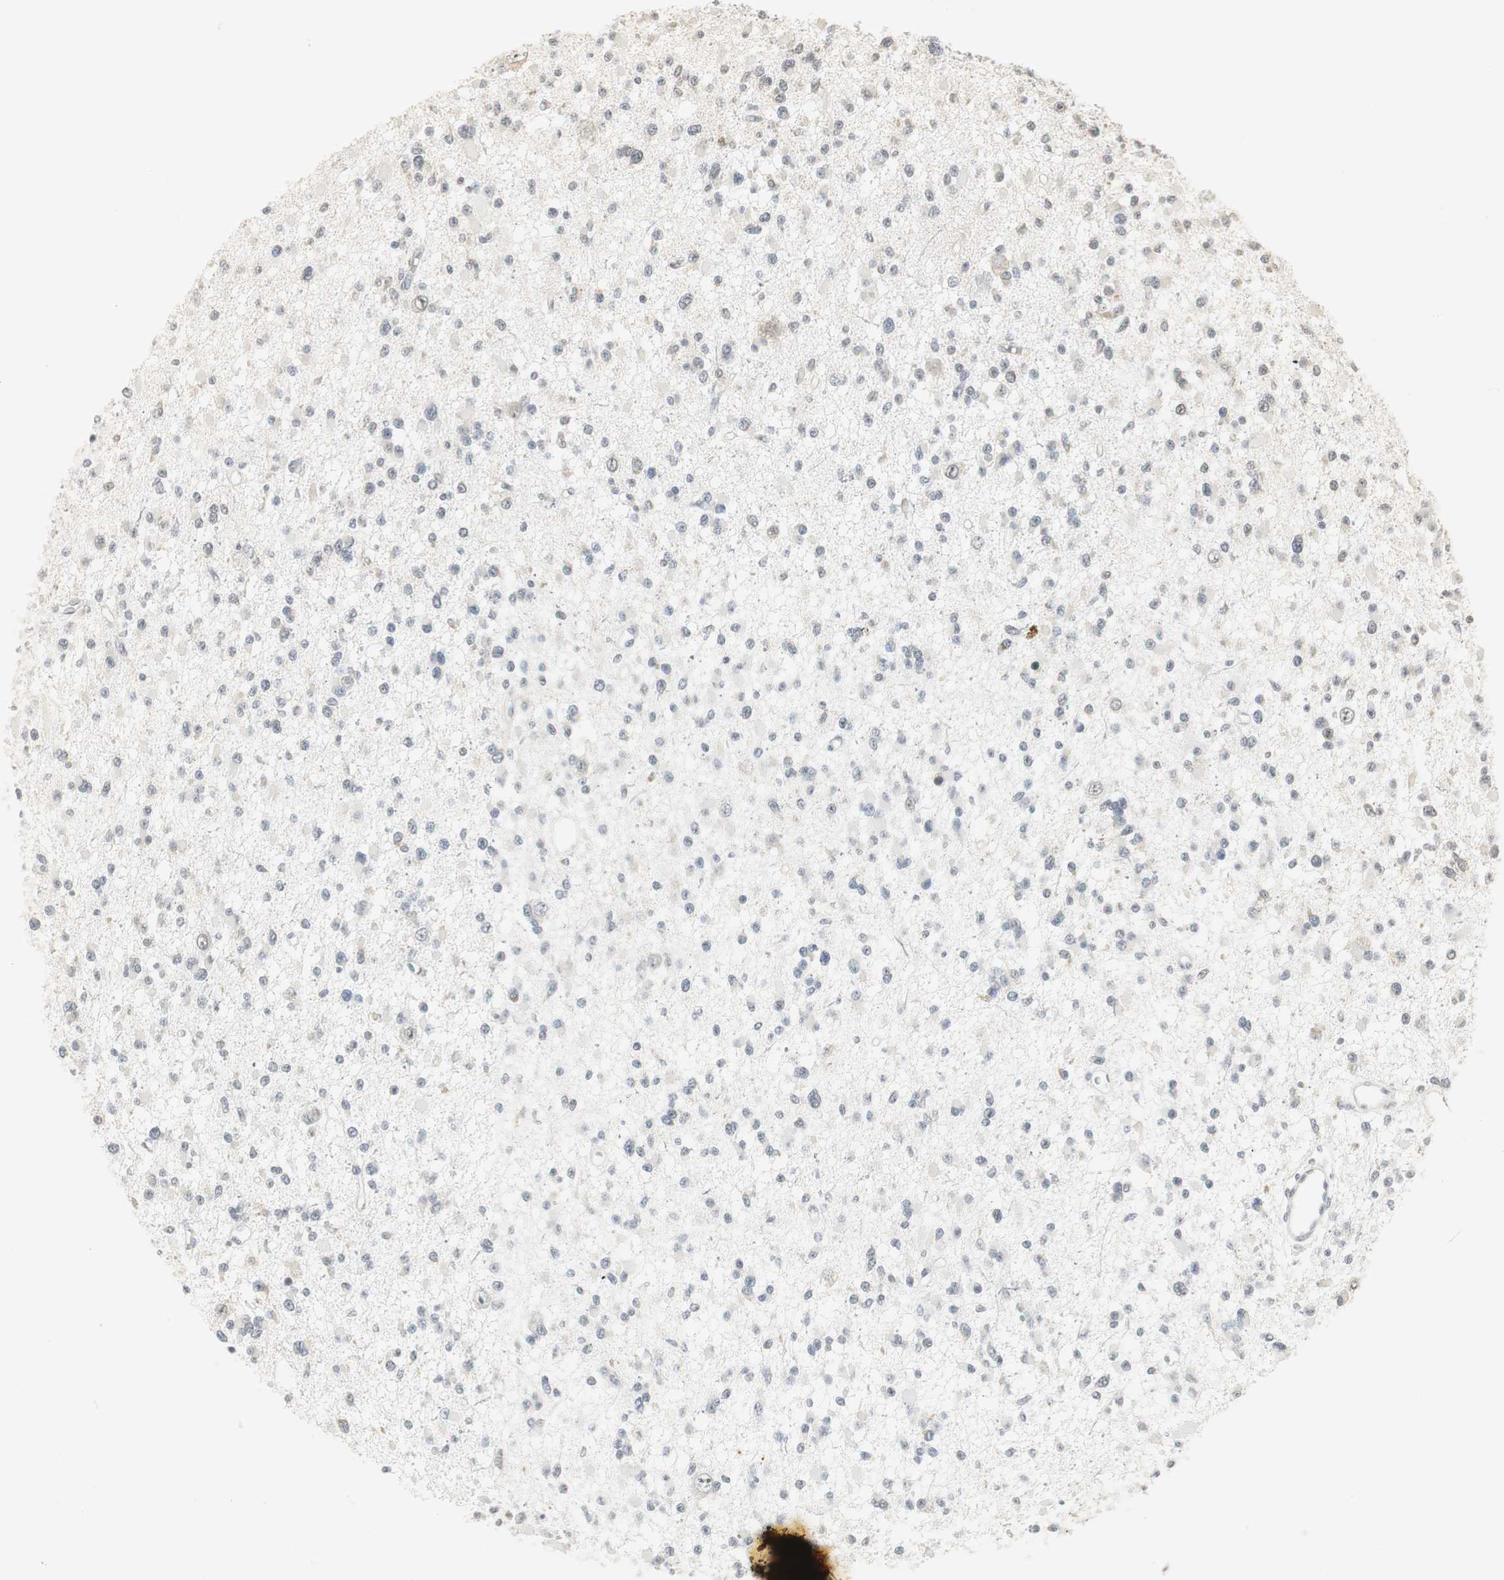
{"staining": {"intensity": "negative", "quantity": "none", "location": "none"}, "tissue": "glioma", "cell_type": "Tumor cells", "image_type": "cancer", "snomed": [{"axis": "morphology", "description": "Glioma, malignant, Low grade"}, {"axis": "topography", "description": "Brain"}], "caption": "High magnification brightfield microscopy of low-grade glioma (malignant) stained with DAB (3,3'-diaminobenzidine) (brown) and counterstained with hematoxylin (blue): tumor cells show no significant positivity.", "gene": "ELOA", "patient": {"sex": "female", "age": 22}}